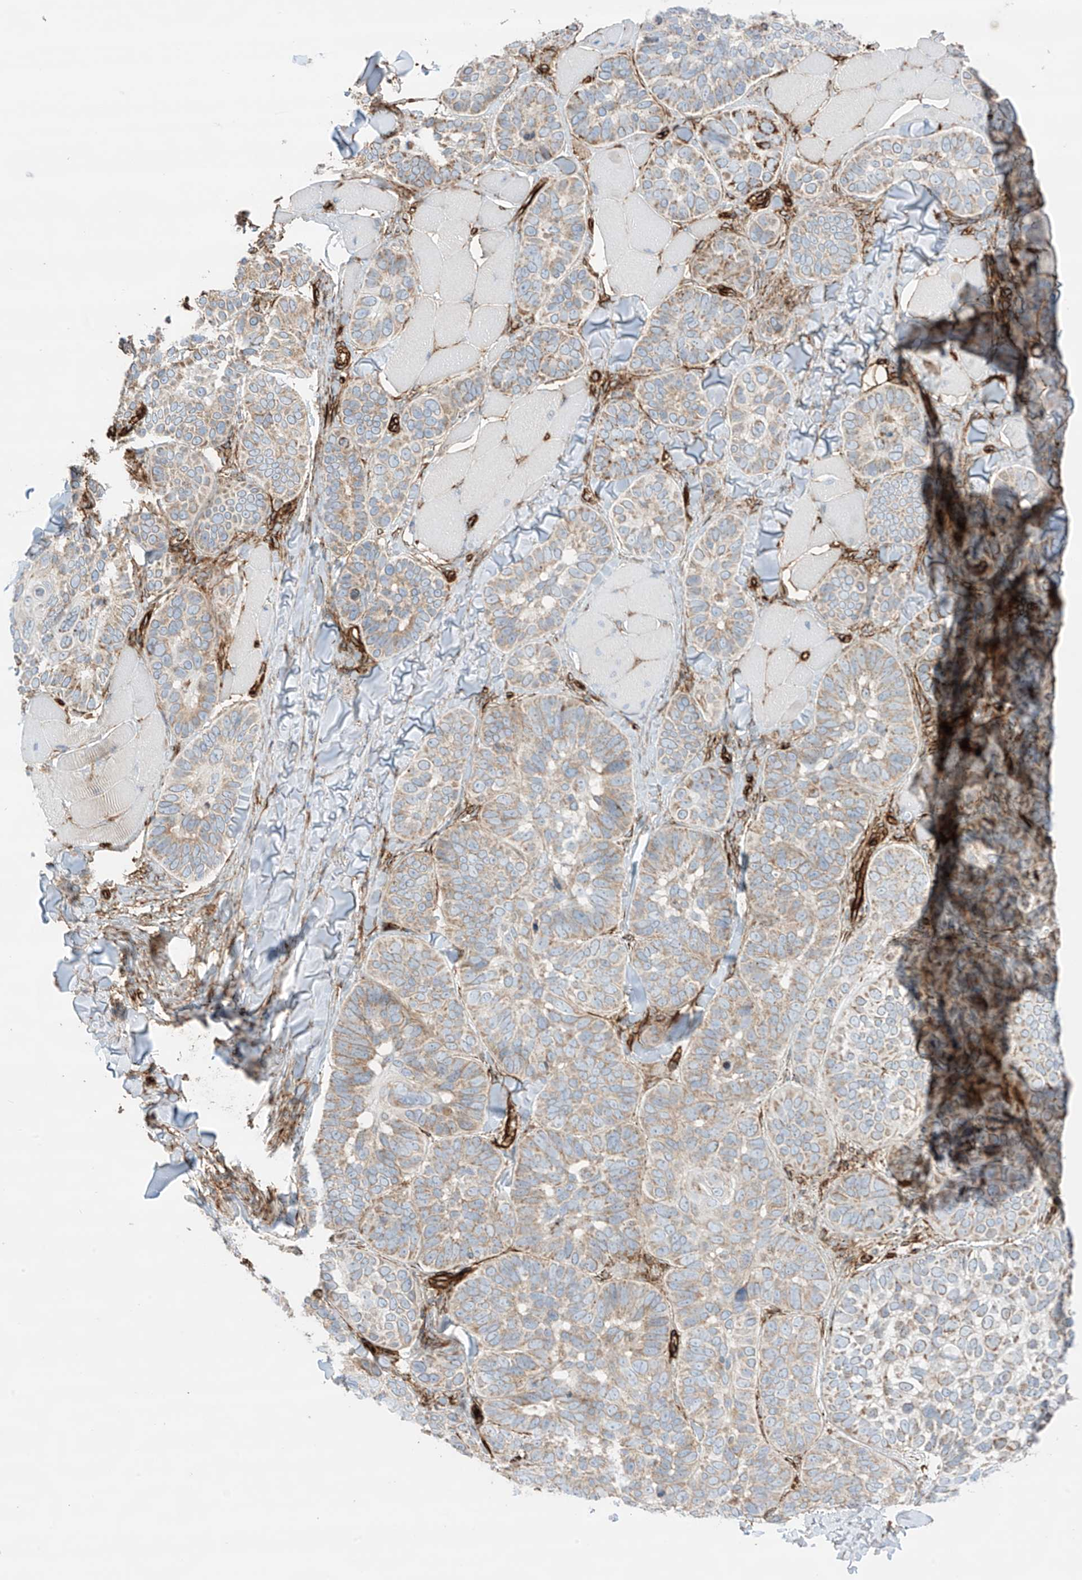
{"staining": {"intensity": "weak", "quantity": ">75%", "location": "cytoplasmic/membranous"}, "tissue": "skin cancer", "cell_type": "Tumor cells", "image_type": "cancer", "snomed": [{"axis": "morphology", "description": "Basal cell carcinoma"}, {"axis": "topography", "description": "Skin"}], "caption": "A photomicrograph showing weak cytoplasmic/membranous expression in approximately >75% of tumor cells in skin cancer (basal cell carcinoma), as visualized by brown immunohistochemical staining.", "gene": "ABCB7", "patient": {"sex": "male", "age": 62}}